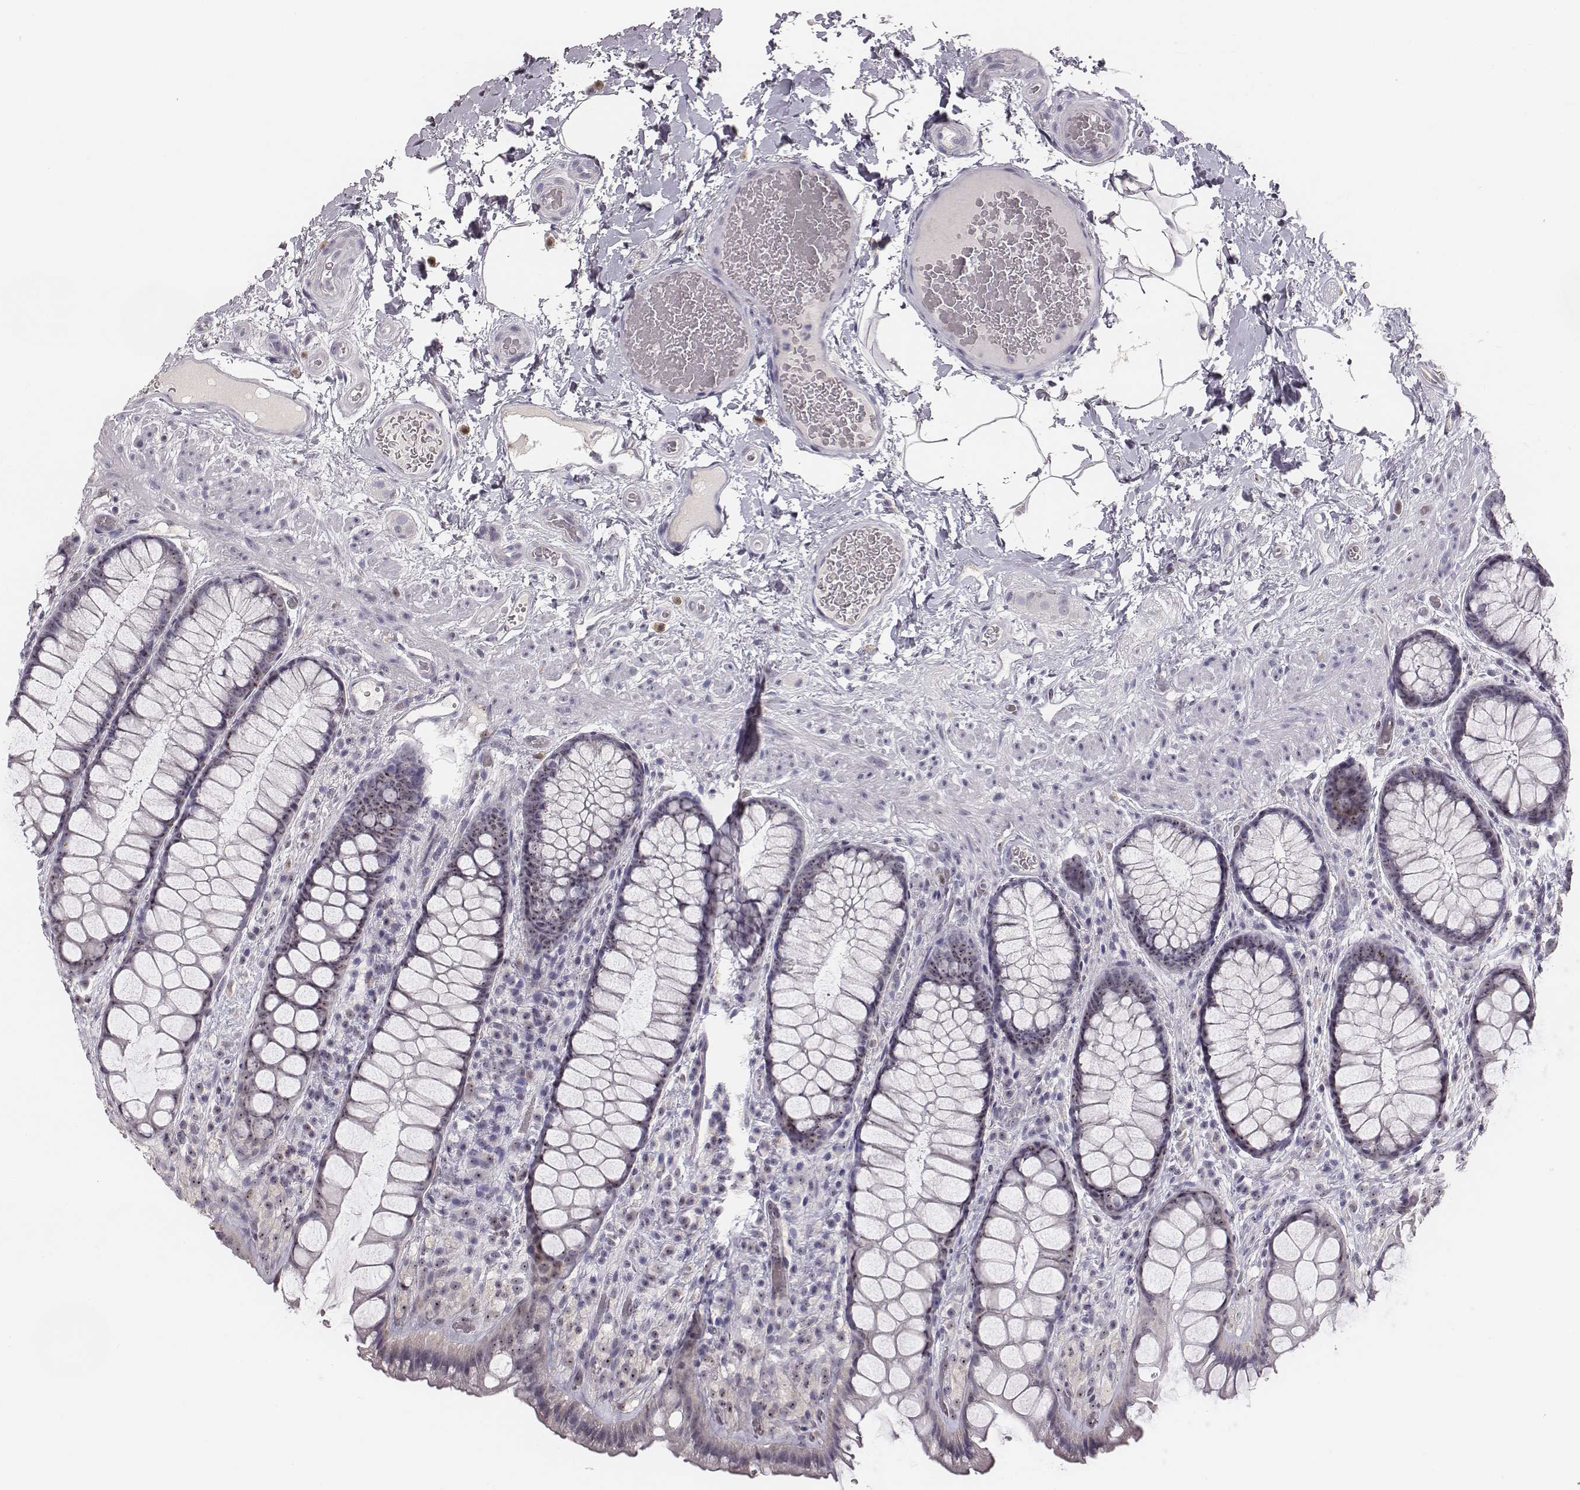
{"staining": {"intensity": "strong", "quantity": "25%-75%", "location": "nuclear"}, "tissue": "rectum", "cell_type": "Glandular cells", "image_type": "normal", "snomed": [{"axis": "morphology", "description": "Normal tissue, NOS"}, {"axis": "topography", "description": "Rectum"}], "caption": "Glandular cells exhibit high levels of strong nuclear positivity in about 25%-75% of cells in unremarkable human rectum.", "gene": "NIFK", "patient": {"sex": "female", "age": 62}}